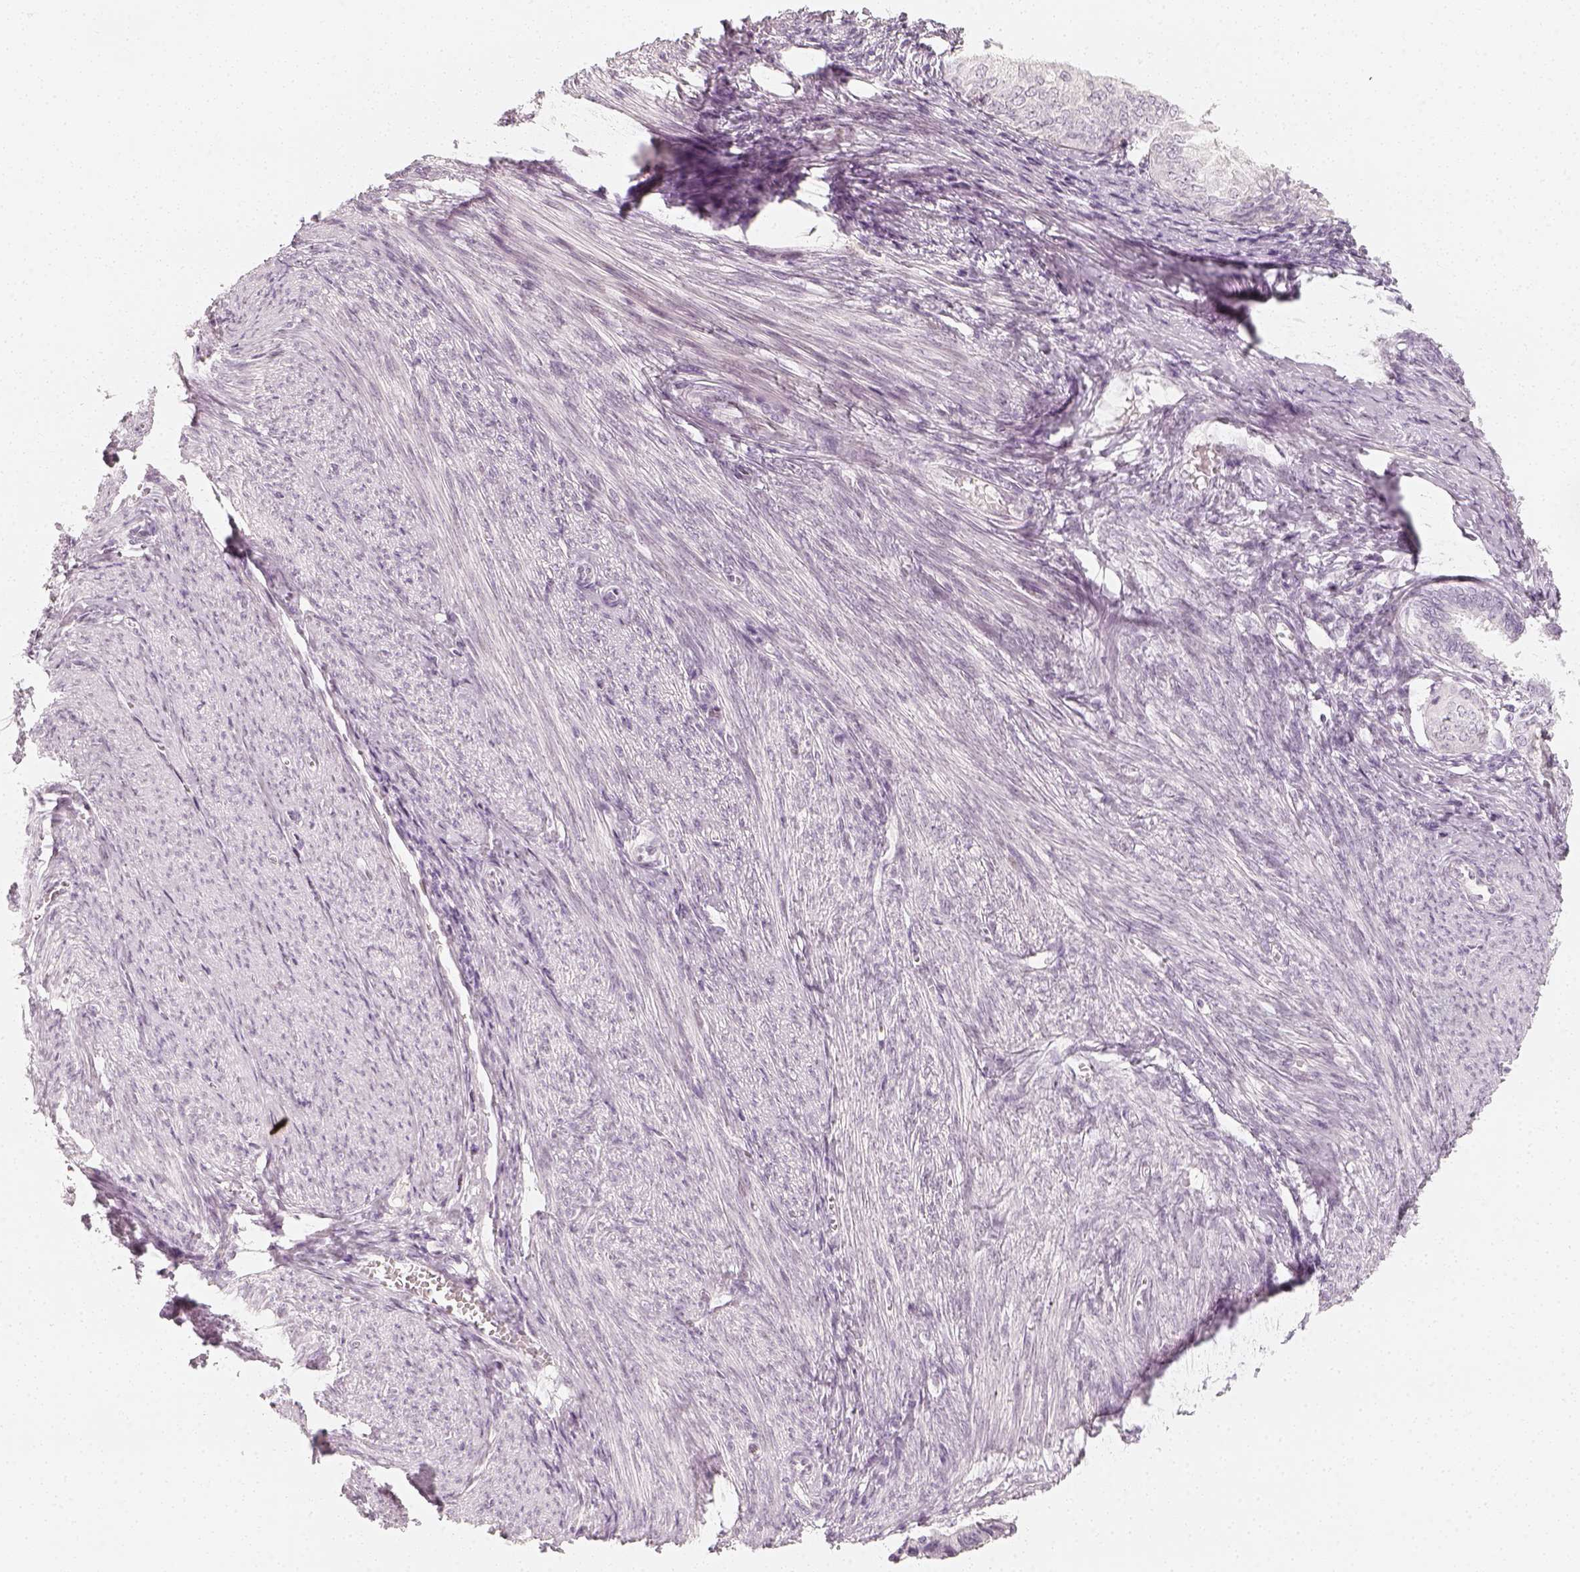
{"staining": {"intensity": "negative", "quantity": "none", "location": "none"}, "tissue": "endometrial cancer", "cell_type": "Tumor cells", "image_type": "cancer", "snomed": [{"axis": "morphology", "description": "Adenocarcinoma, NOS"}, {"axis": "topography", "description": "Endometrium"}], "caption": "Photomicrograph shows no significant protein positivity in tumor cells of endometrial cancer.", "gene": "KRTAP2-1", "patient": {"sex": "female", "age": 58}}